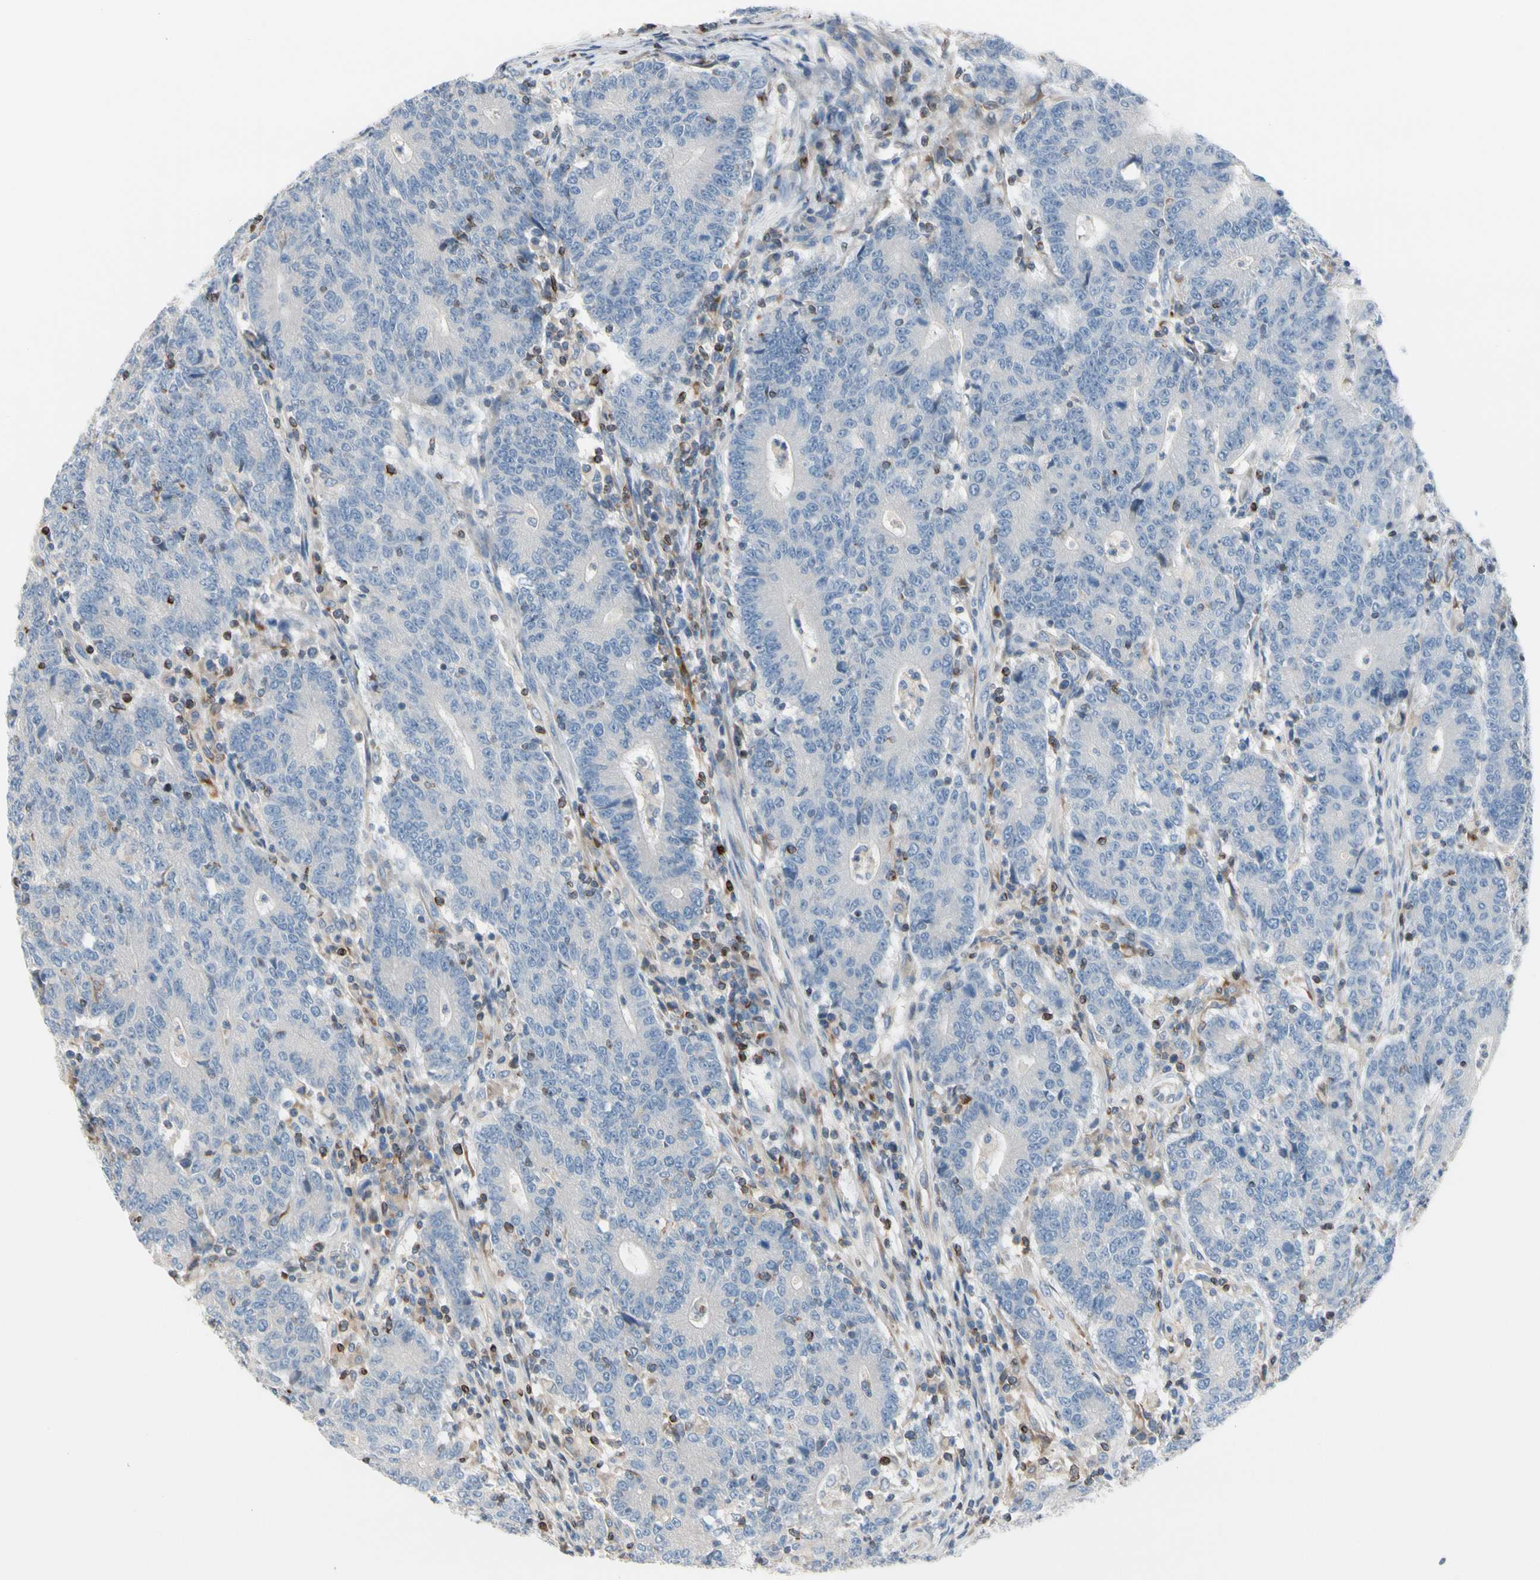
{"staining": {"intensity": "negative", "quantity": "none", "location": "none"}, "tissue": "colorectal cancer", "cell_type": "Tumor cells", "image_type": "cancer", "snomed": [{"axis": "morphology", "description": "Normal tissue, NOS"}, {"axis": "morphology", "description": "Adenocarcinoma, NOS"}, {"axis": "topography", "description": "Colon"}], "caption": "DAB immunohistochemical staining of adenocarcinoma (colorectal) displays no significant positivity in tumor cells. The staining was performed using DAB (3,3'-diaminobenzidine) to visualize the protein expression in brown, while the nuclei were stained in blue with hematoxylin (Magnification: 20x).", "gene": "MAP3K3", "patient": {"sex": "female", "age": 75}}